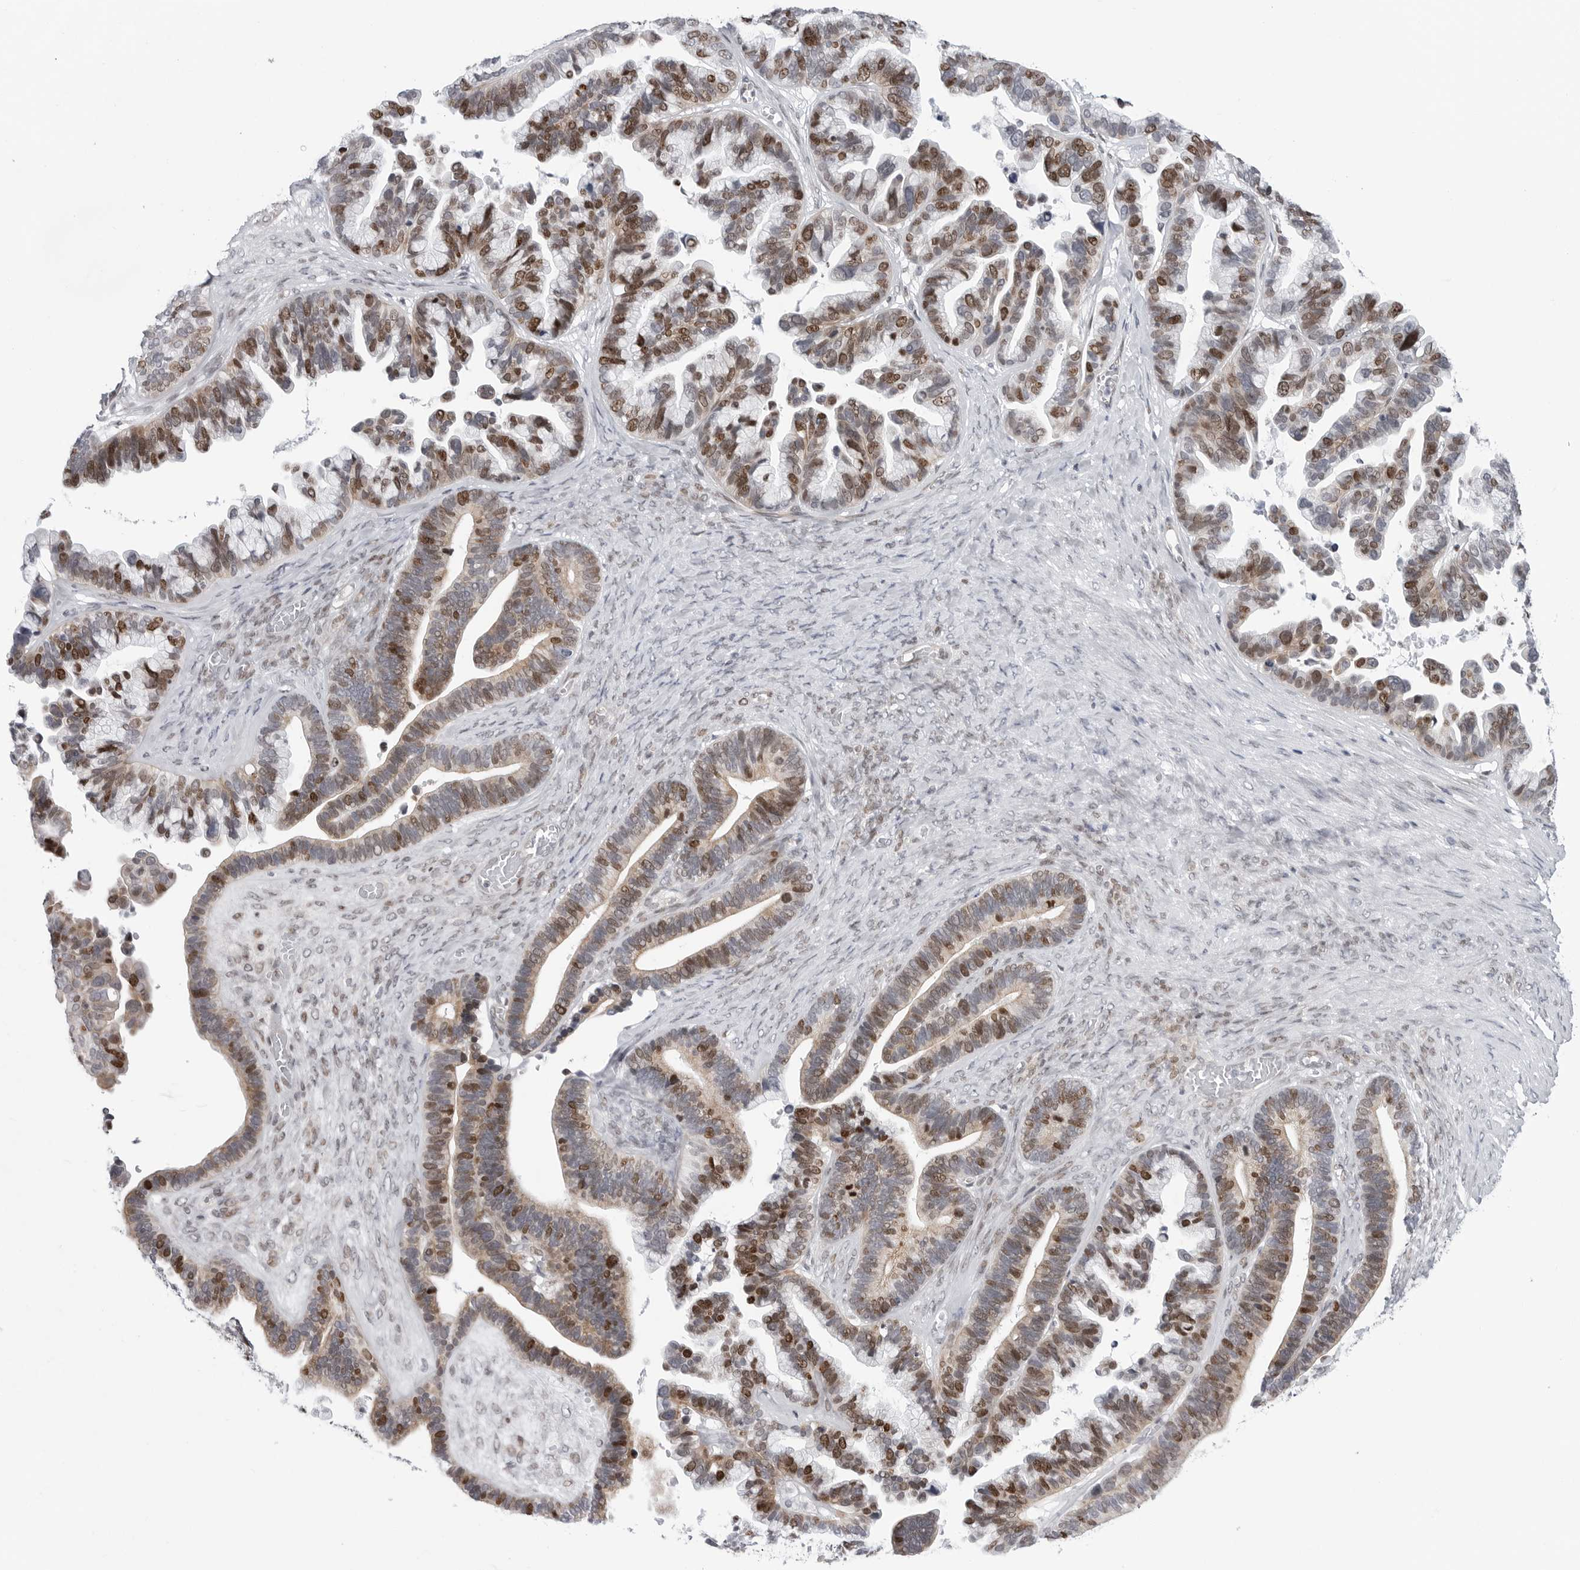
{"staining": {"intensity": "moderate", "quantity": "25%-75%", "location": "nuclear"}, "tissue": "ovarian cancer", "cell_type": "Tumor cells", "image_type": "cancer", "snomed": [{"axis": "morphology", "description": "Cystadenocarcinoma, serous, NOS"}, {"axis": "topography", "description": "Ovary"}], "caption": "Ovarian cancer (serous cystadenocarcinoma) stained for a protein exhibits moderate nuclear positivity in tumor cells. (brown staining indicates protein expression, while blue staining denotes nuclei).", "gene": "FAM135B", "patient": {"sex": "female", "age": 56}}